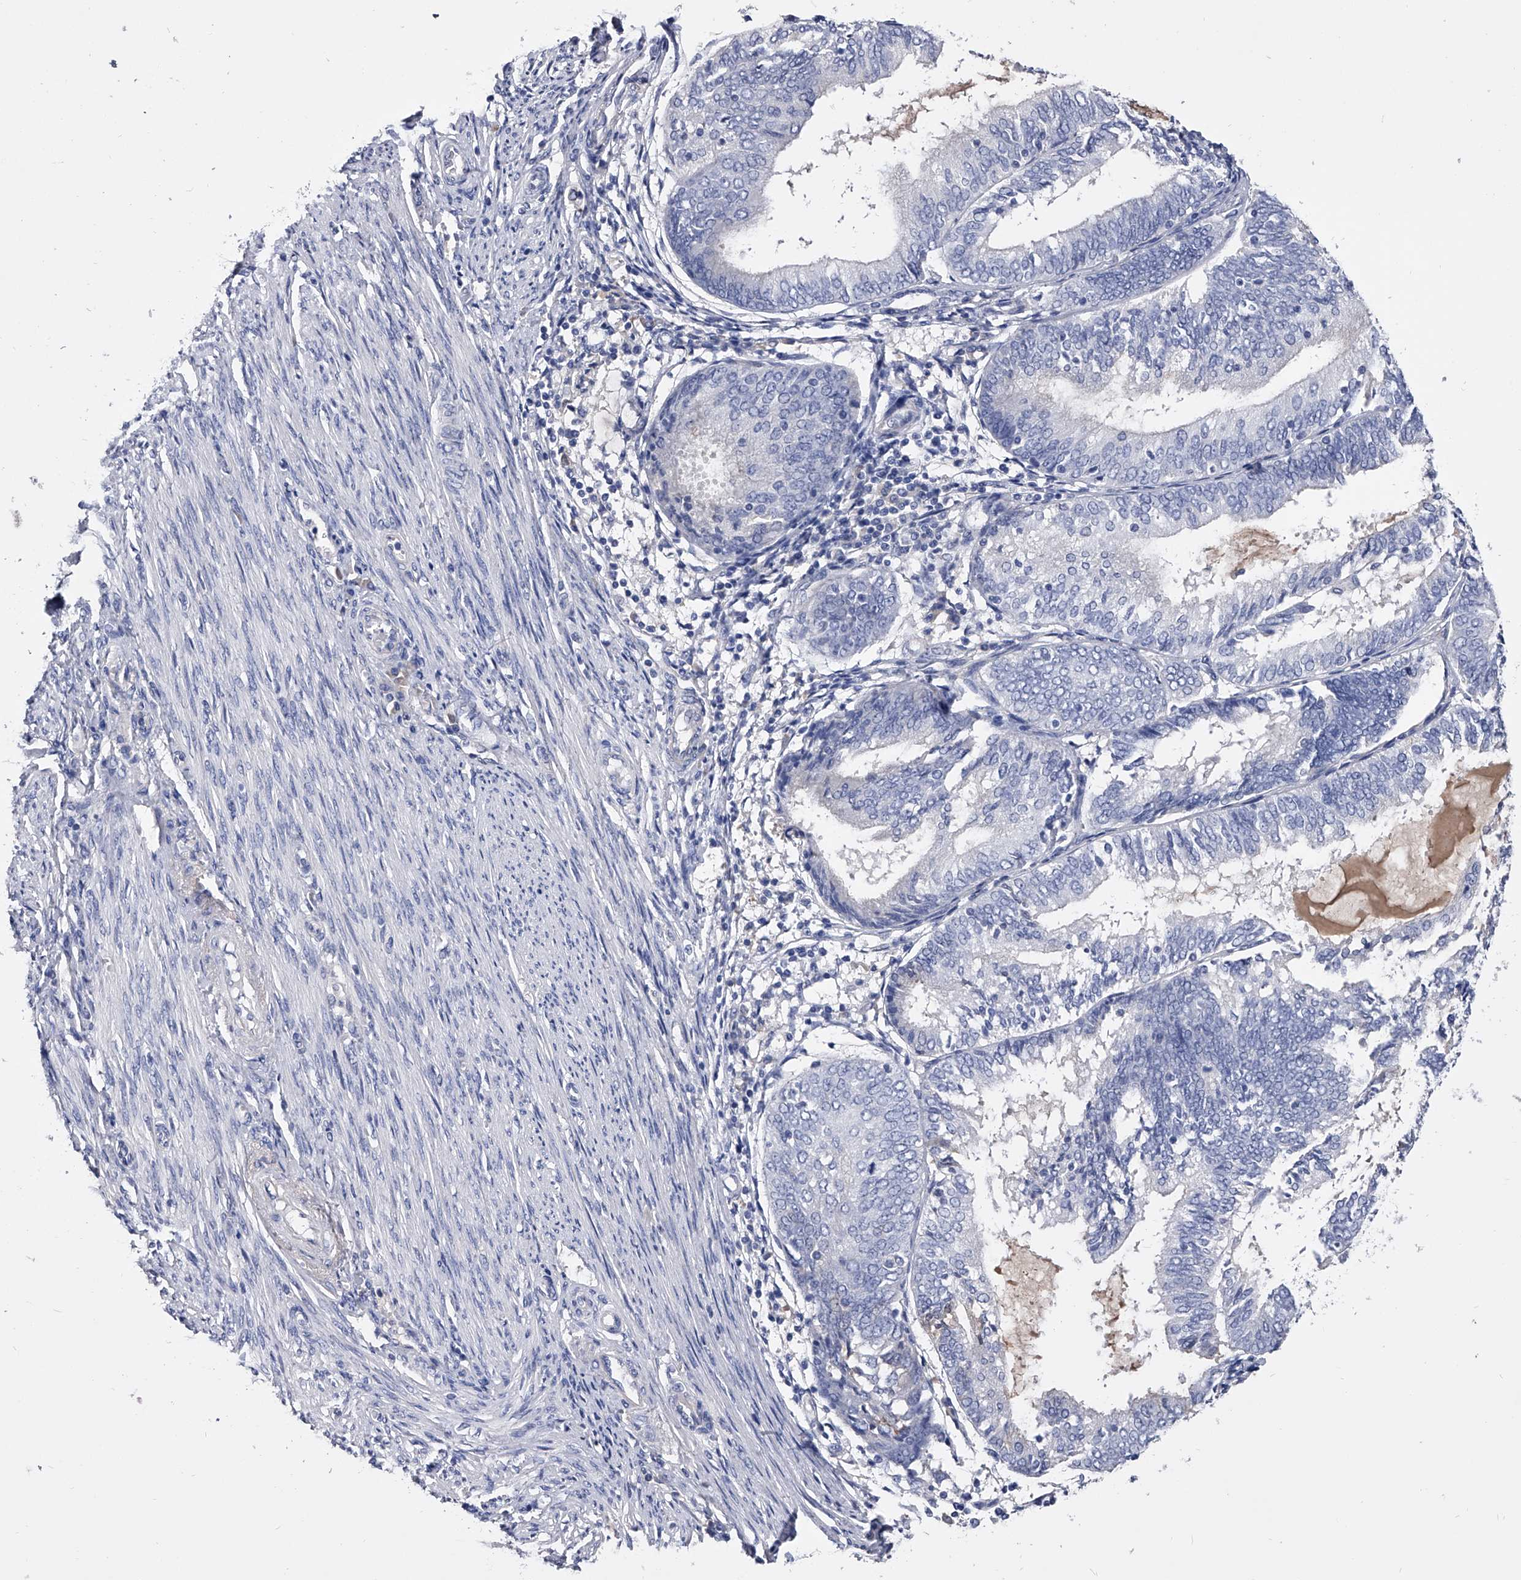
{"staining": {"intensity": "negative", "quantity": "none", "location": "none"}, "tissue": "endometrial cancer", "cell_type": "Tumor cells", "image_type": "cancer", "snomed": [{"axis": "morphology", "description": "Adenocarcinoma, NOS"}, {"axis": "topography", "description": "Endometrium"}], "caption": "Endometrial cancer was stained to show a protein in brown. There is no significant expression in tumor cells.", "gene": "EFCAB7", "patient": {"sex": "female", "age": 81}}